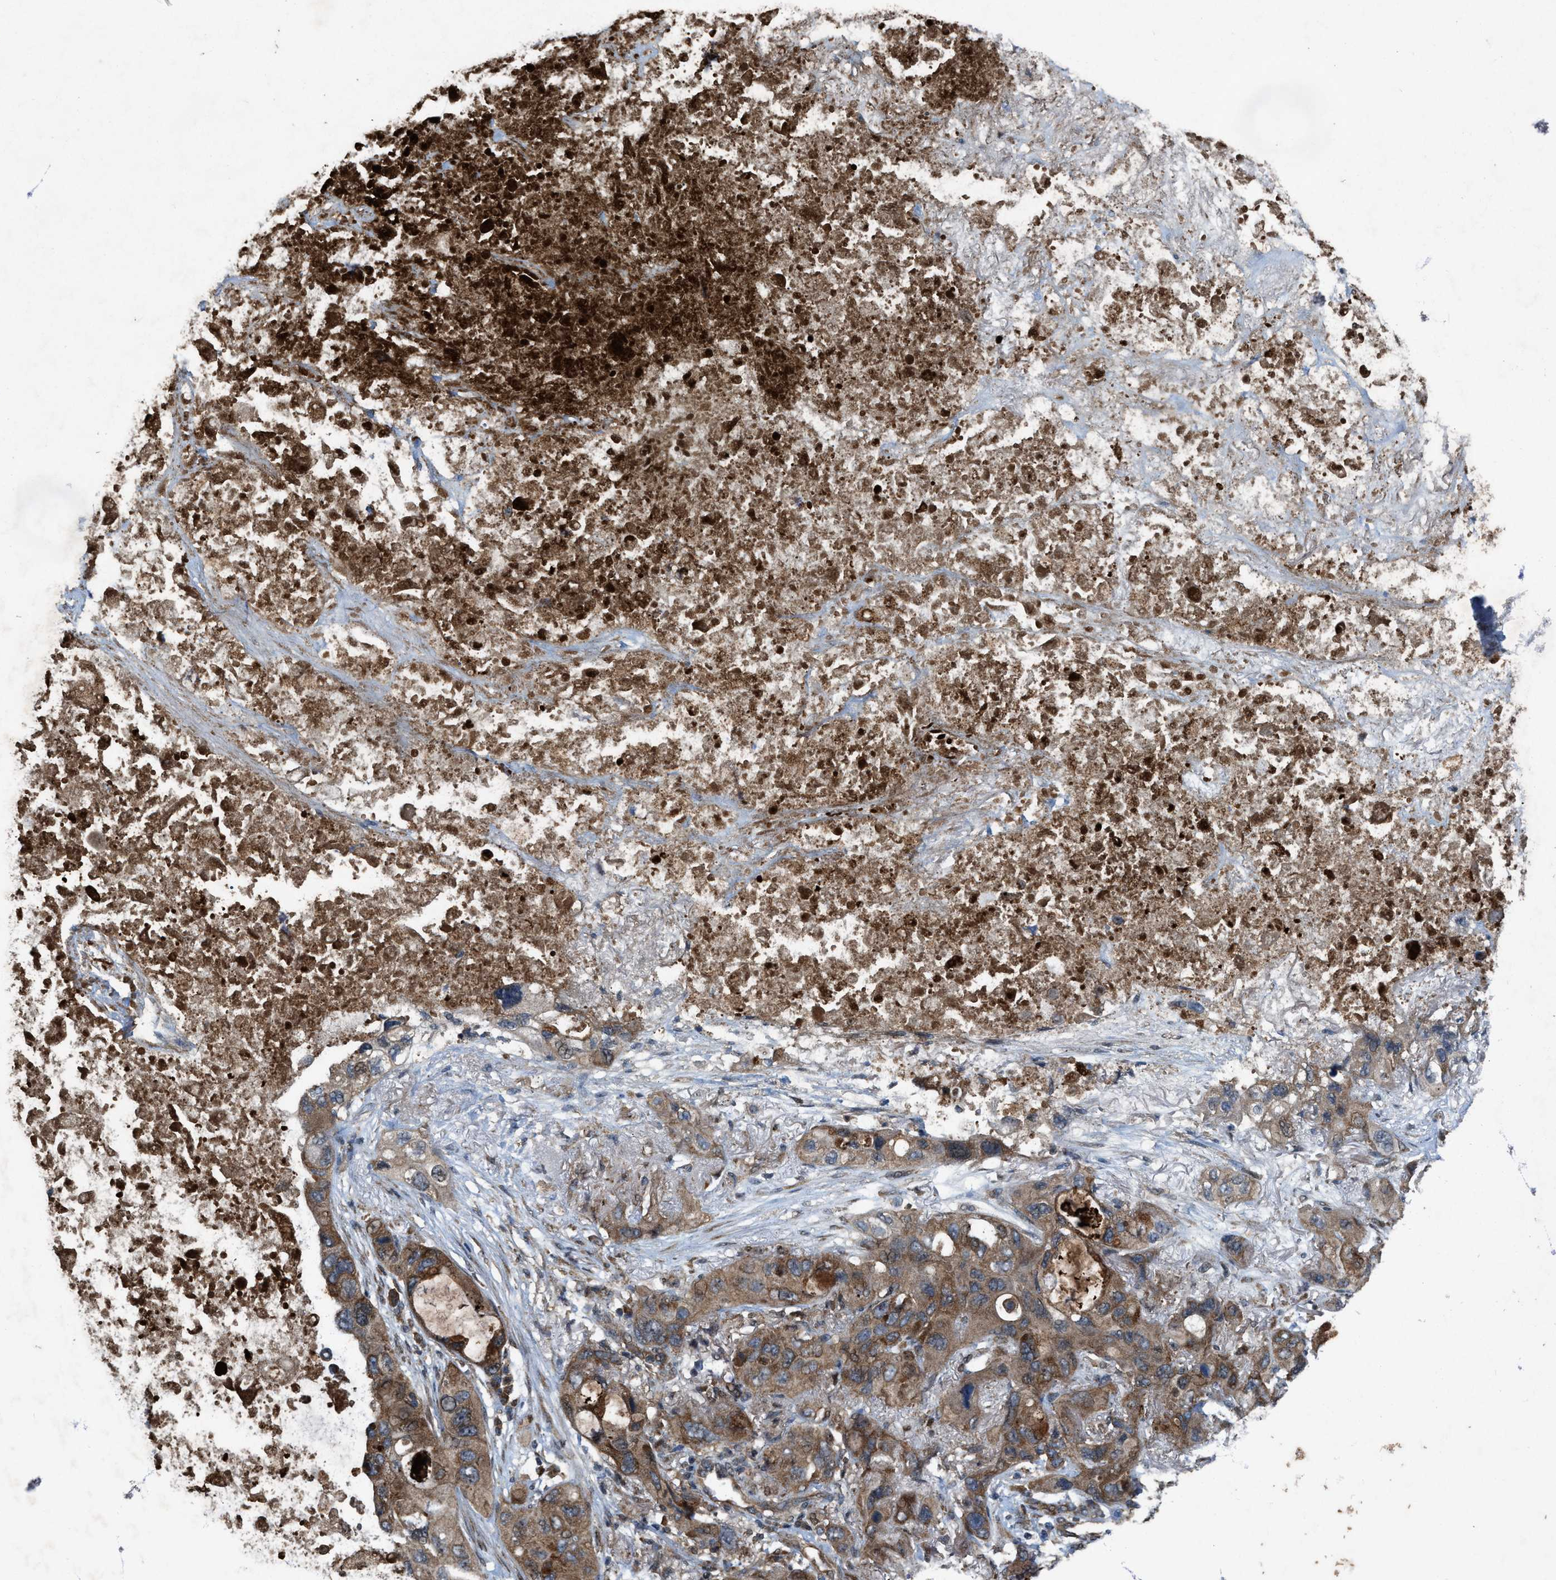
{"staining": {"intensity": "moderate", "quantity": ">75%", "location": "cytoplasmic/membranous"}, "tissue": "lung cancer", "cell_type": "Tumor cells", "image_type": "cancer", "snomed": [{"axis": "morphology", "description": "Squamous cell carcinoma, NOS"}, {"axis": "topography", "description": "Lung"}], "caption": "Lung cancer stained with DAB immunohistochemistry (IHC) shows medium levels of moderate cytoplasmic/membranous expression in approximately >75% of tumor cells.", "gene": "PDP2", "patient": {"sex": "female", "age": 73}}